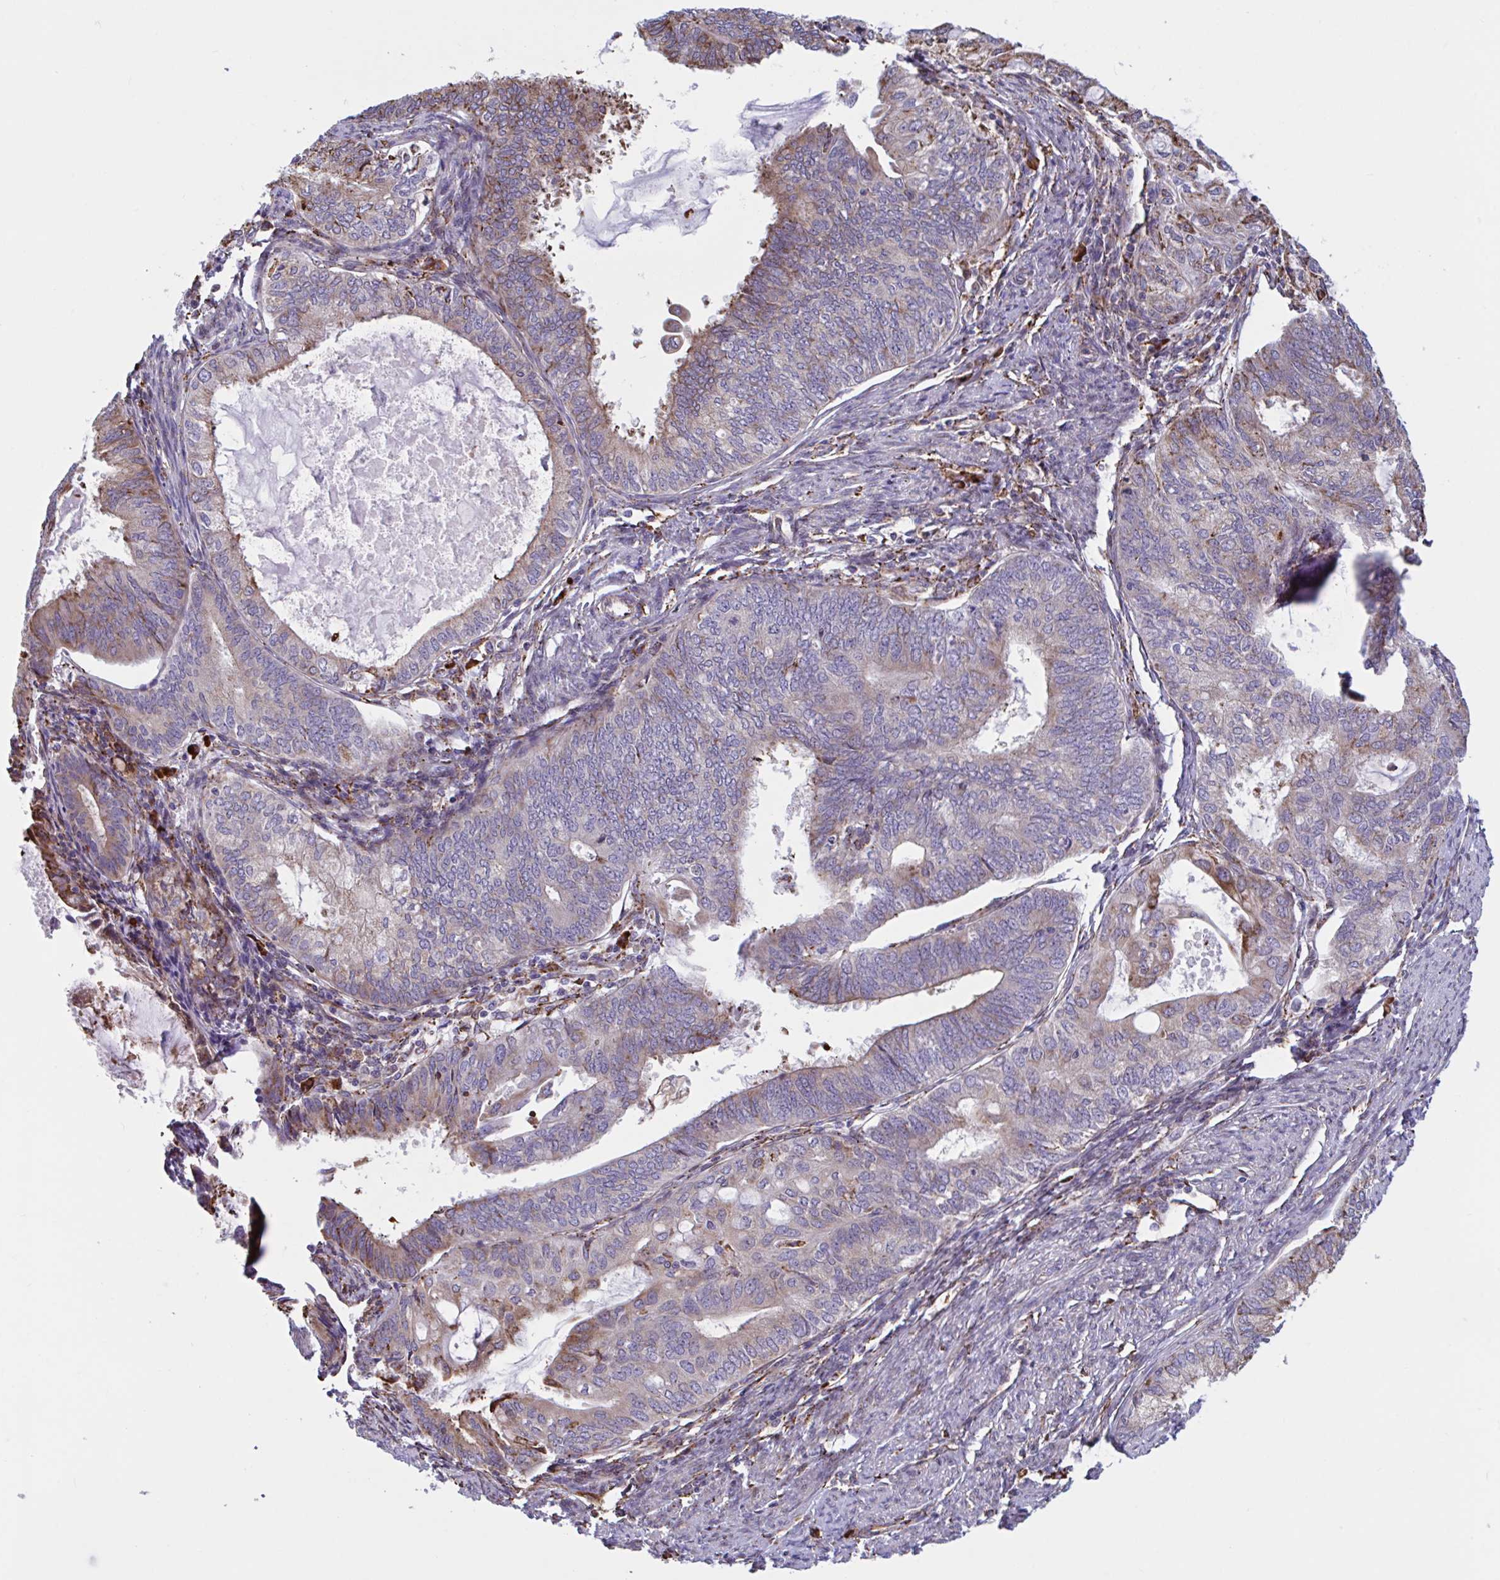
{"staining": {"intensity": "moderate", "quantity": "25%-75%", "location": "cytoplasmic/membranous"}, "tissue": "endometrial cancer", "cell_type": "Tumor cells", "image_type": "cancer", "snomed": [{"axis": "morphology", "description": "Adenocarcinoma, NOS"}, {"axis": "topography", "description": "Endometrium"}], "caption": "Immunohistochemical staining of endometrial cancer exhibits medium levels of moderate cytoplasmic/membranous protein positivity in approximately 25%-75% of tumor cells.", "gene": "PEAK3", "patient": {"sex": "female", "age": 86}}